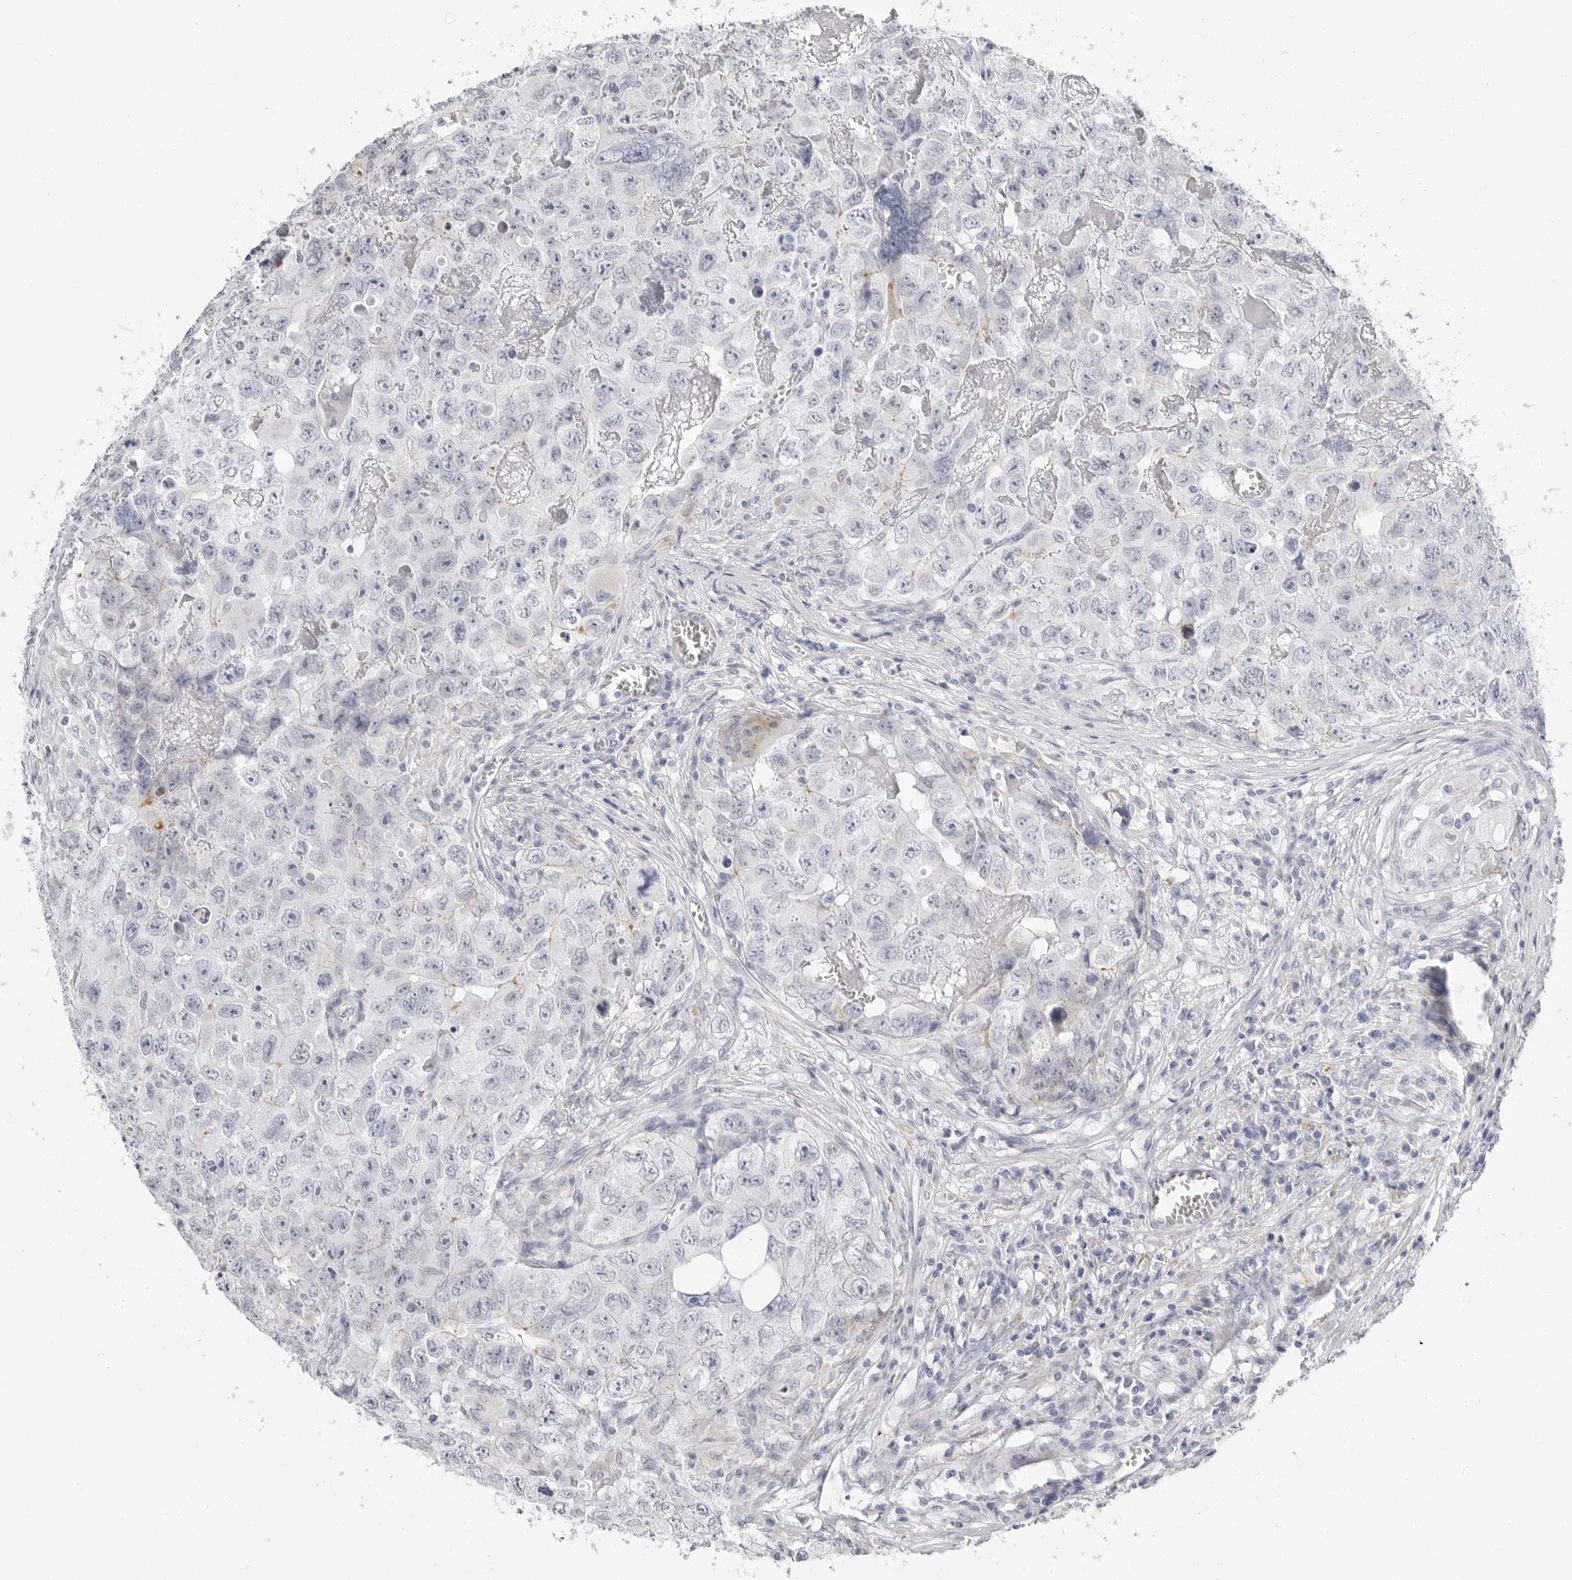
{"staining": {"intensity": "negative", "quantity": "none", "location": "none"}, "tissue": "testis cancer", "cell_type": "Tumor cells", "image_type": "cancer", "snomed": [{"axis": "morphology", "description": "Seminoma, NOS"}, {"axis": "morphology", "description": "Carcinoma, Embryonal, NOS"}, {"axis": "topography", "description": "Testis"}], "caption": "Embryonal carcinoma (testis) was stained to show a protein in brown. There is no significant staining in tumor cells.", "gene": "ERICH3", "patient": {"sex": "male", "age": 43}}